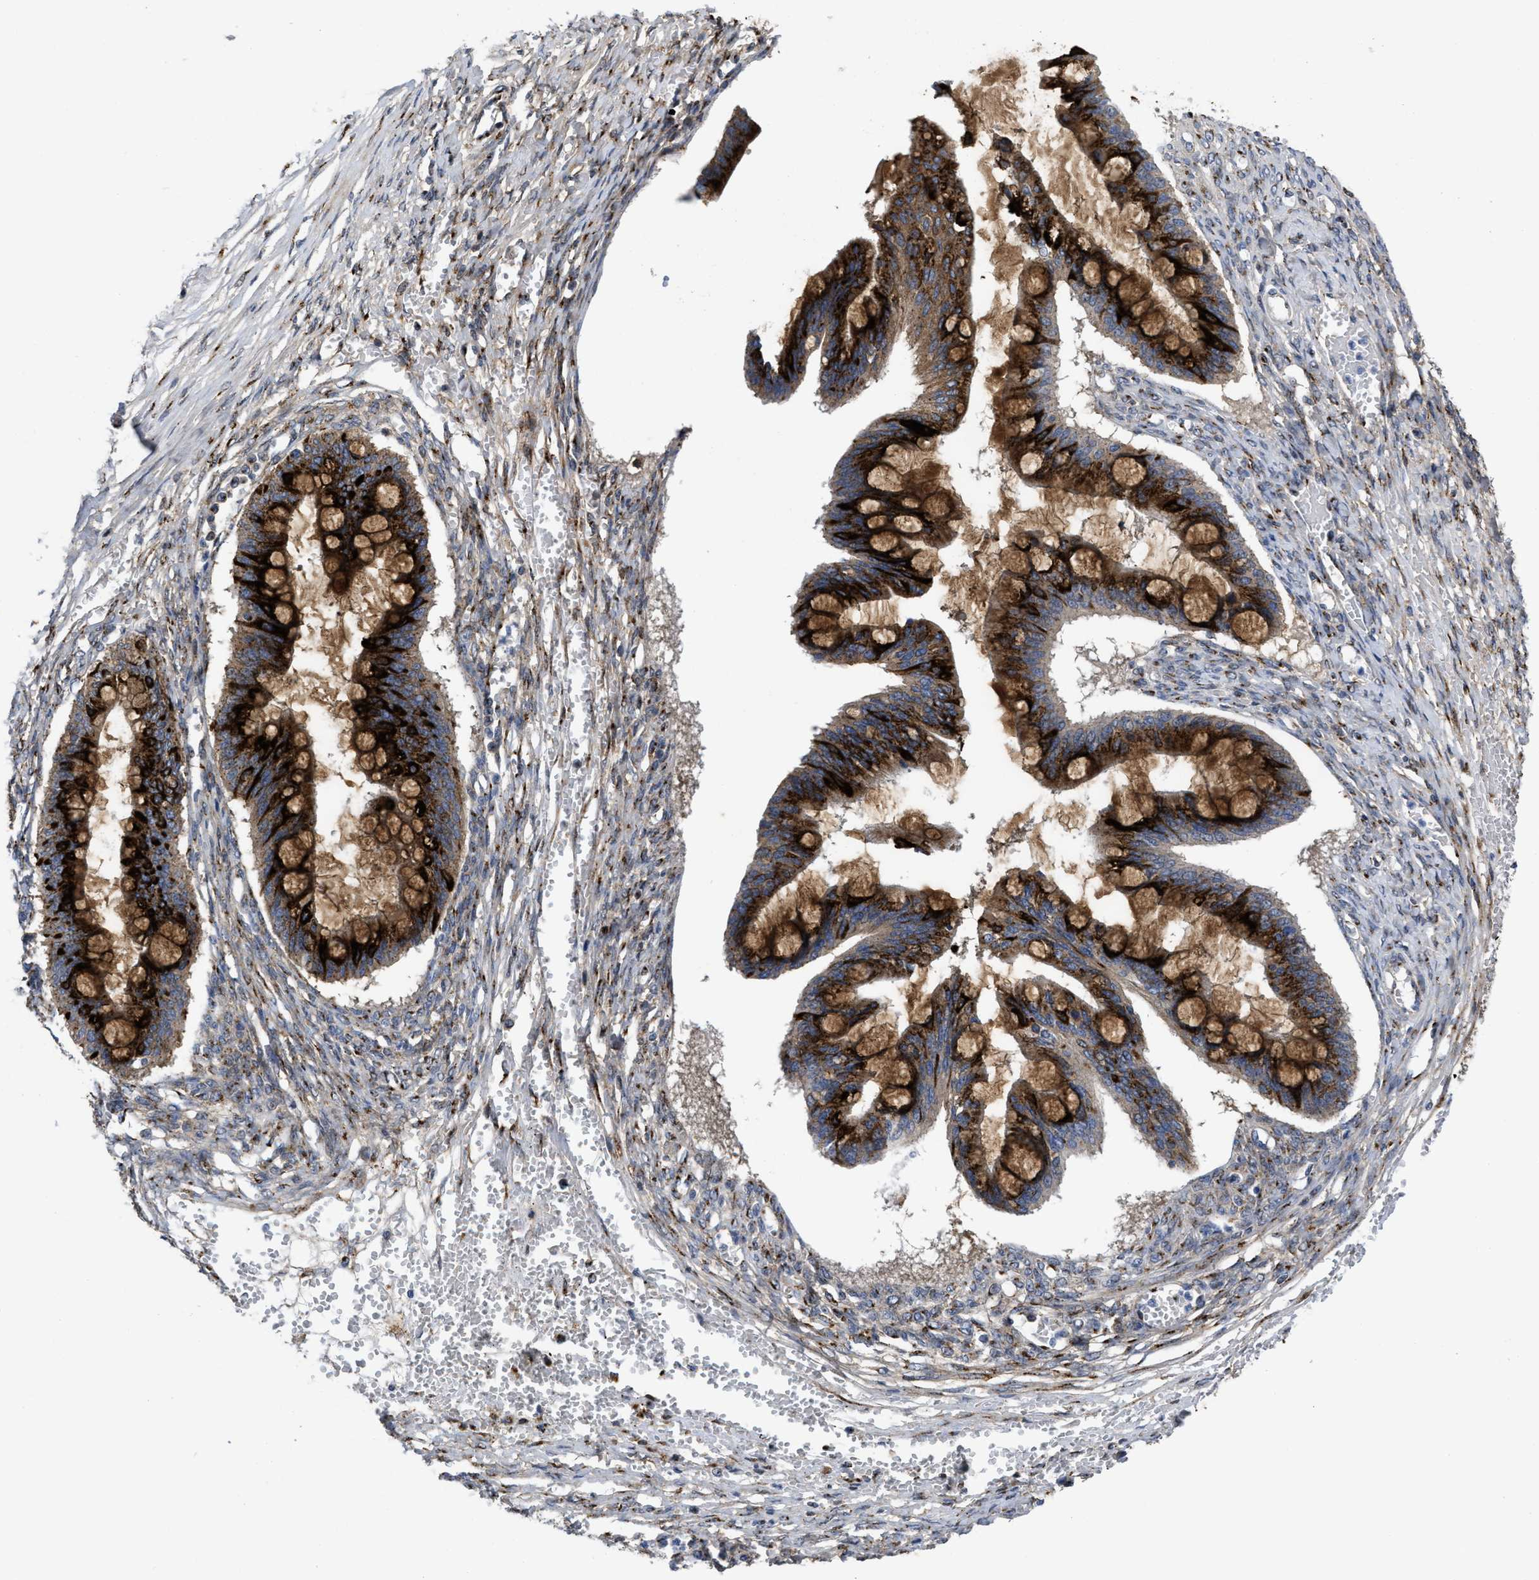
{"staining": {"intensity": "strong", "quantity": "25%-75%", "location": "cytoplasmic/membranous"}, "tissue": "ovarian cancer", "cell_type": "Tumor cells", "image_type": "cancer", "snomed": [{"axis": "morphology", "description": "Cystadenocarcinoma, mucinous, NOS"}, {"axis": "topography", "description": "Ovary"}], "caption": "IHC of human mucinous cystadenocarcinoma (ovarian) exhibits high levels of strong cytoplasmic/membranous staining in approximately 25%-75% of tumor cells.", "gene": "ZNF70", "patient": {"sex": "female", "age": 73}}